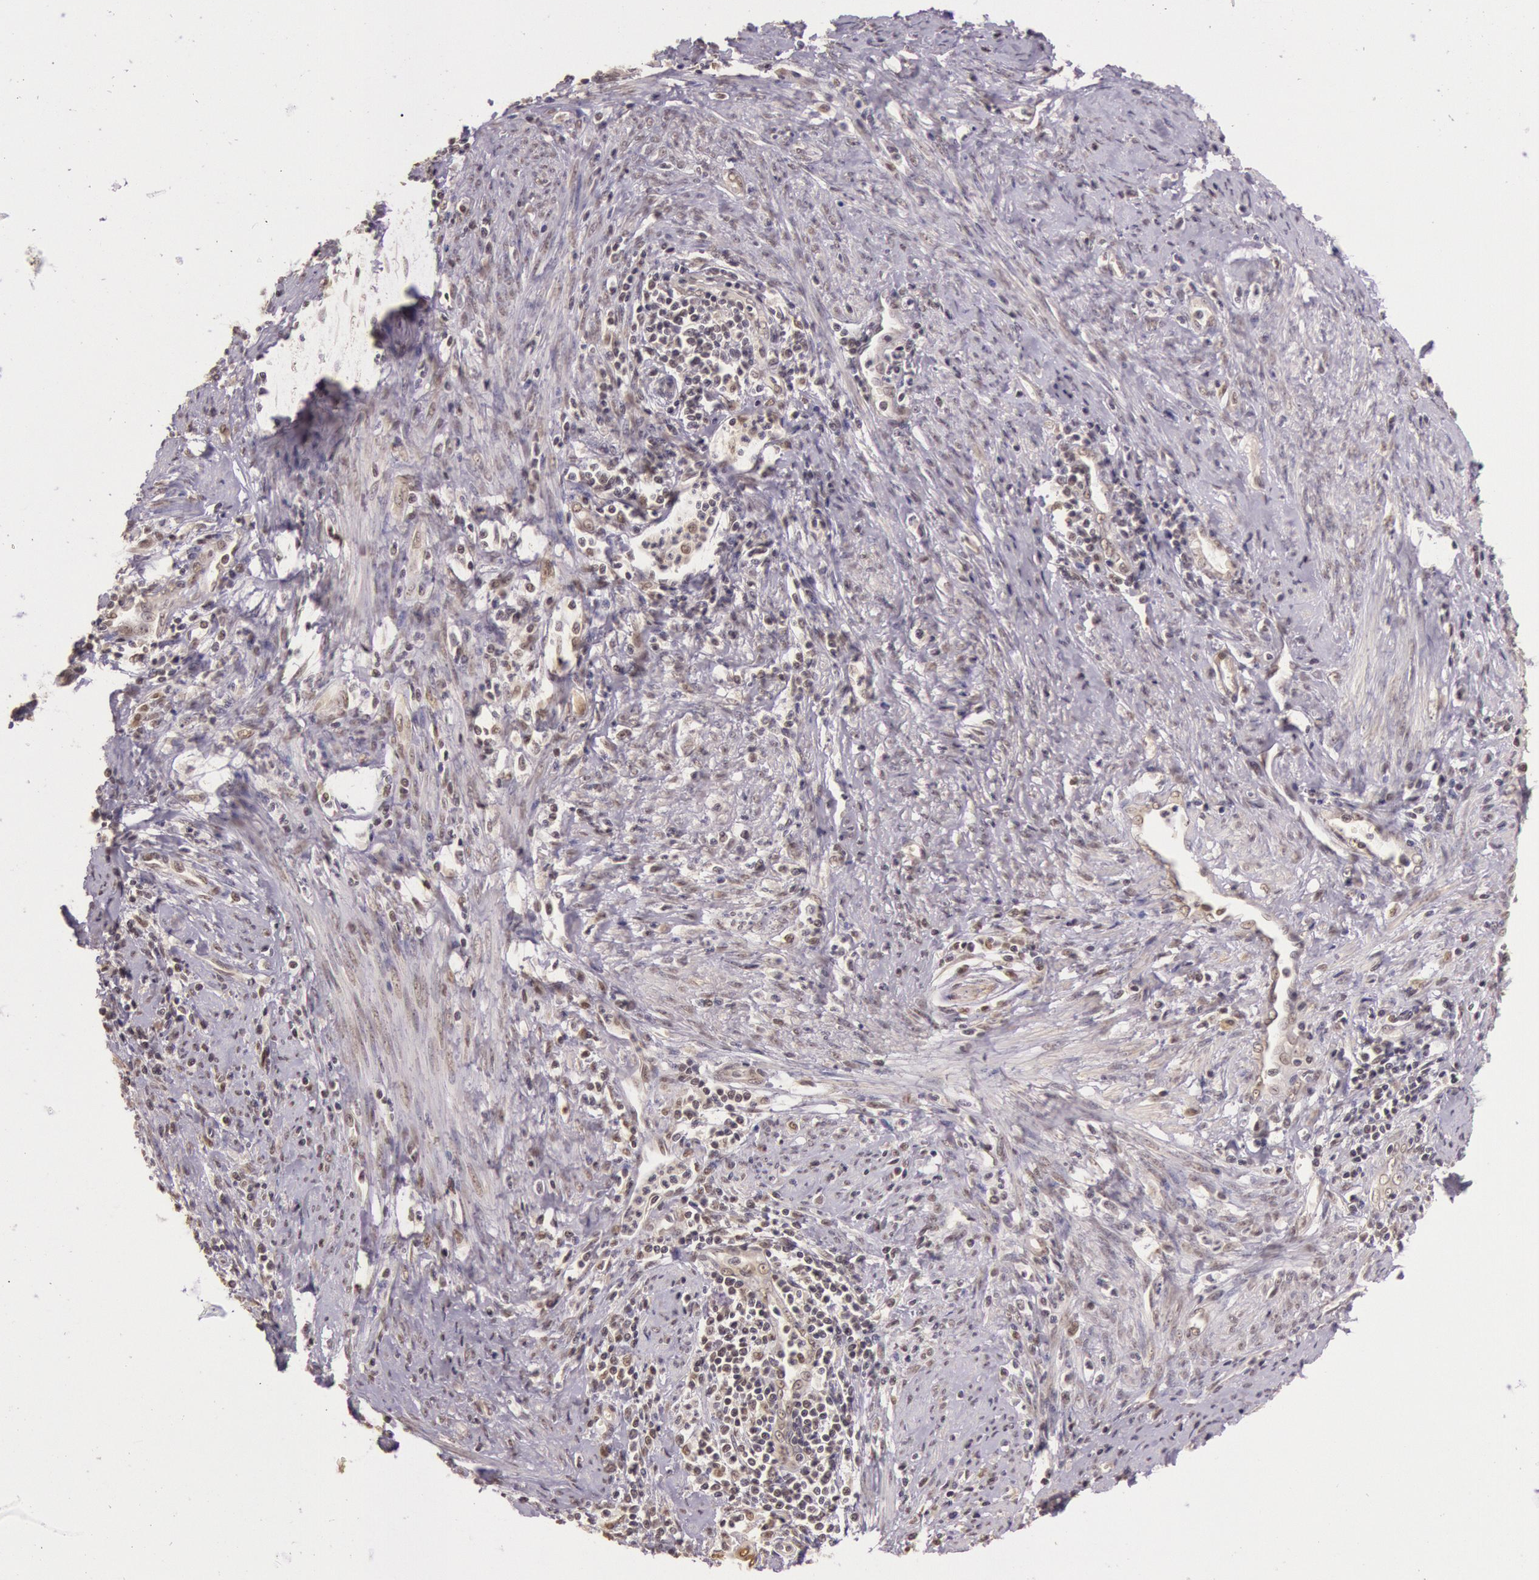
{"staining": {"intensity": "negative", "quantity": "none", "location": "none"}, "tissue": "cervical cancer", "cell_type": "Tumor cells", "image_type": "cancer", "snomed": [{"axis": "morphology", "description": "Normal tissue, NOS"}, {"axis": "morphology", "description": "Adenocarcinoma, NOS"}, {"axis": "topography", "description": "Cervix"}], "caption": "A high-resolution photomicrograph shows immunohistochemistry staining of cervical cancer (adenocarcinoma), which shows no significant staining in tumor cells.", "gene": "RTL10", "patient": {"sex": "female", "age": 34}}